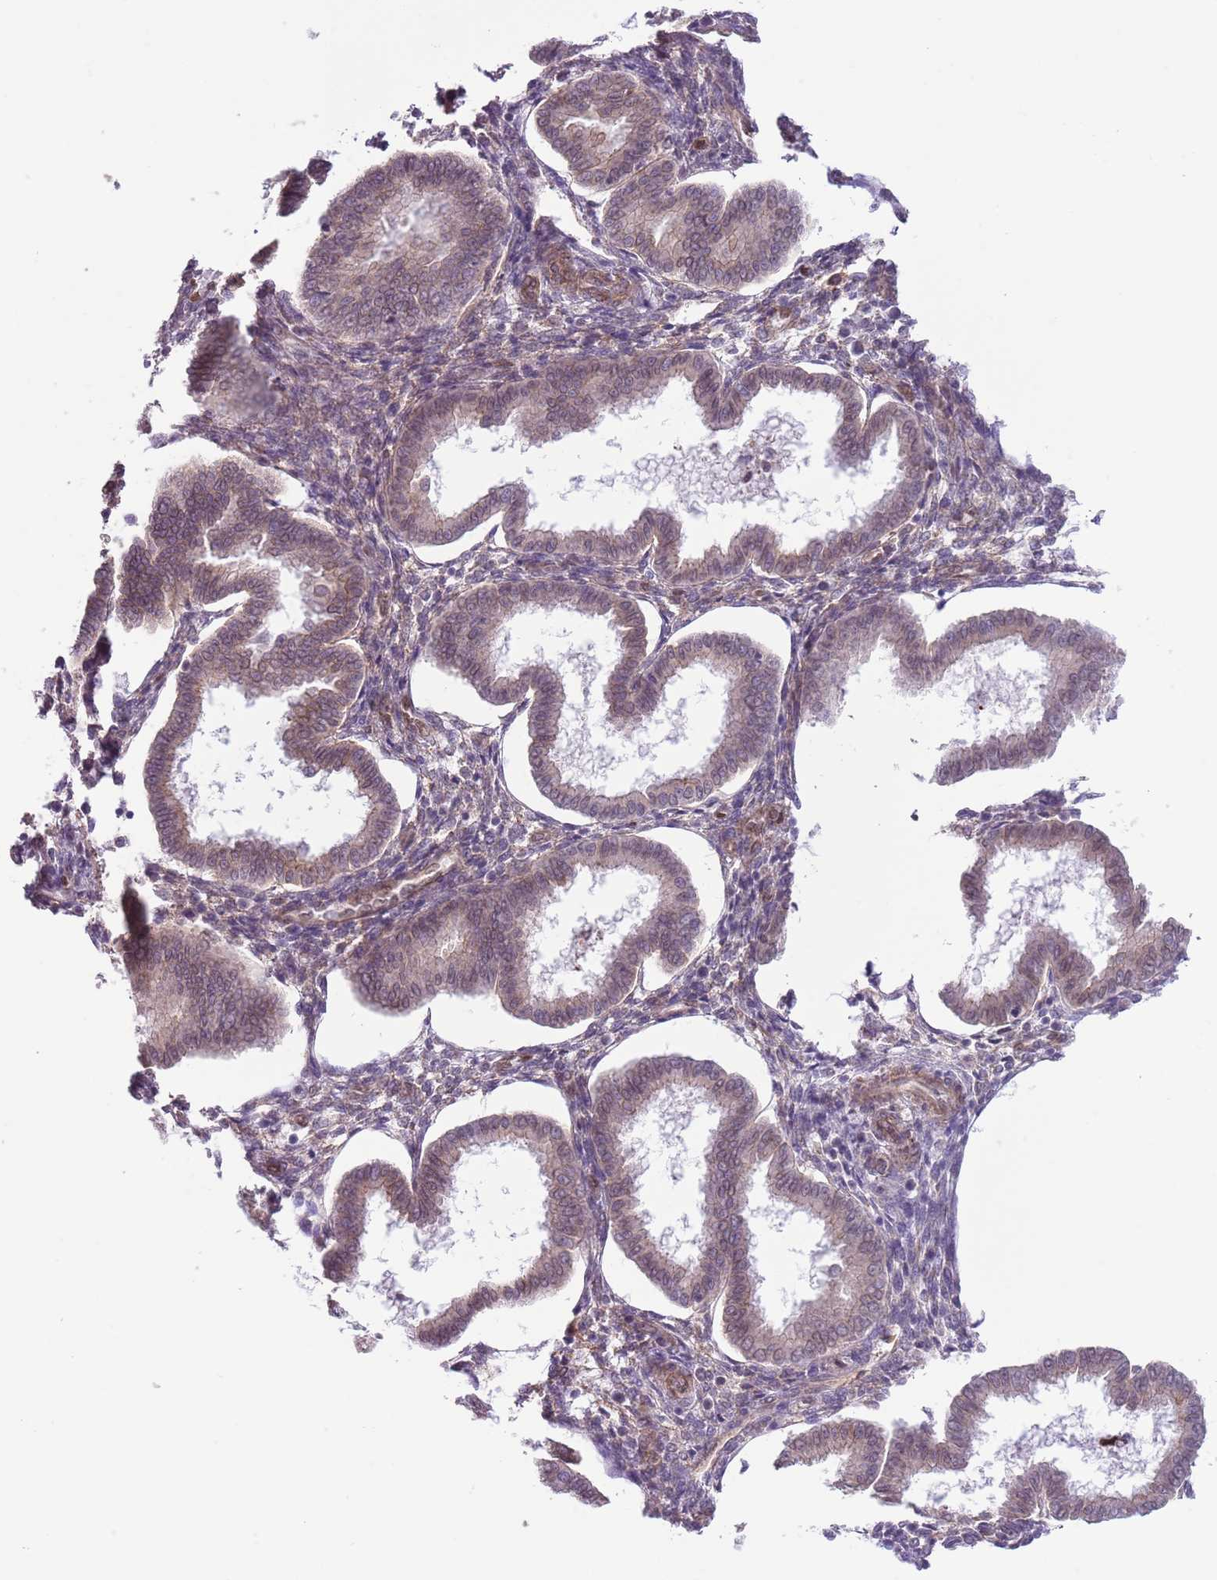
{"staining": {"intensity": "negative", "quantity": "none", "location": "none"}, "tissue": "endometrium", "cell_type": "Cells in endometrial stroma", "image_type": "normal", "snomed": [{"axis": "morphology", "description": "Normal tissue, NOS"}, {"axis": "topography", "description": "Endometrium"}], "caption": "The IHC photomicrograph has no significant staining in cells in endometrial stroma of endometrium. (Stains: DAB IHC with hematoxylin counter stain, Microscopy: brightfield microscopy at high magnification).", "gene": "CREBZF", "patient": {"sex": "female", "age": 24}}